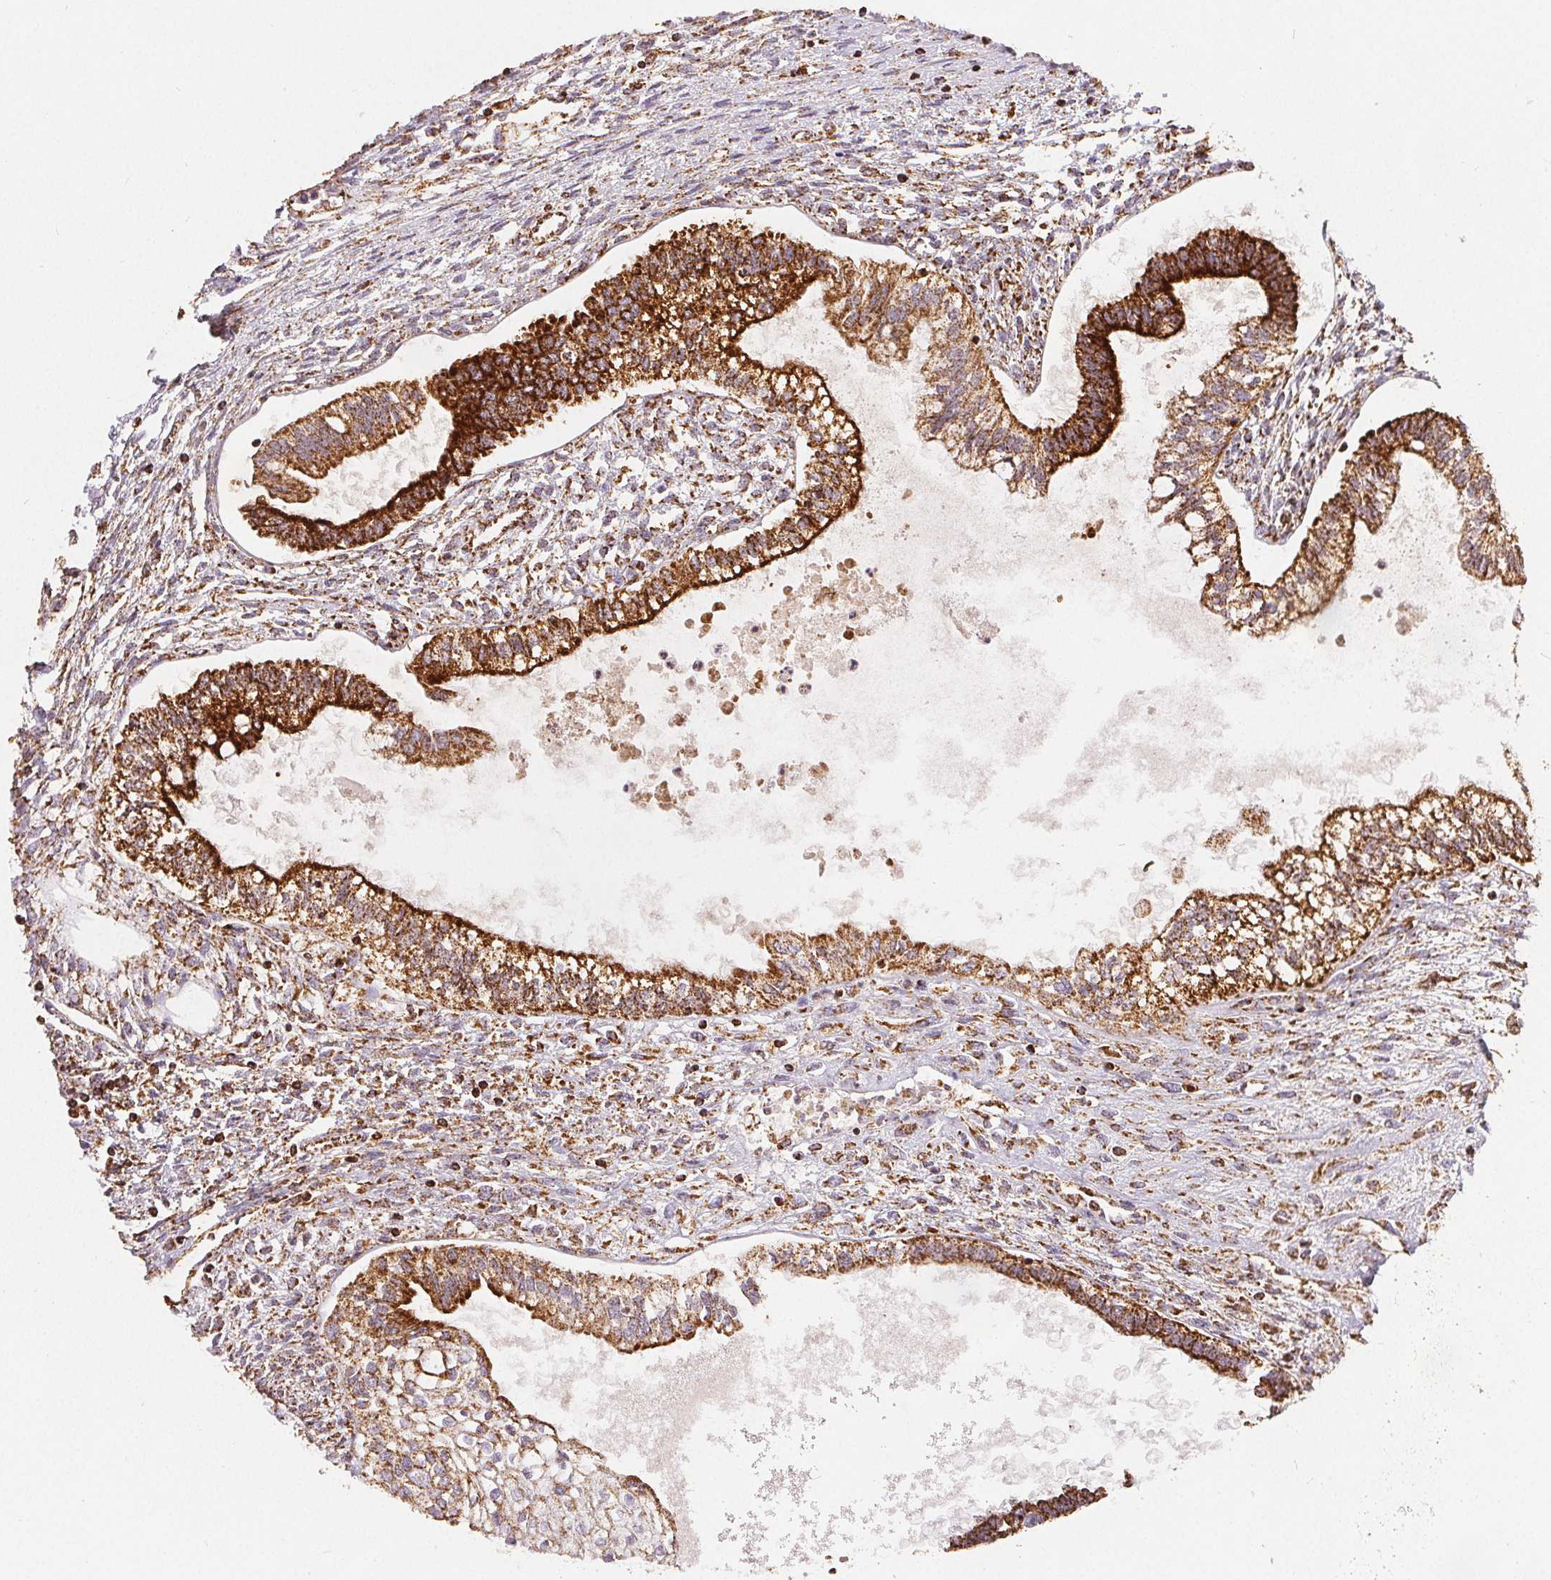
{"staining": {"intensity": "strong", "quantity": ">75%", "location": "cytoplasmic/membranous"}, "tissue": "testis cancer", "cell_type": "Tumor cells", "image_type": "cancer", "snomed": [{"axis": "morphology", "description": "Carcinoma, Embryonal, NOS"}, {"axis": "topography", "description": "Testis"}], "caption": "The photomicrograph reveals staining of embryonal carcinoma (testis), revealing strong cytoplasmic/membranous protein staining (brown color) within tumor cells.", "gene": "SDHB", "patient": {"sex": "male", "age": 37}}